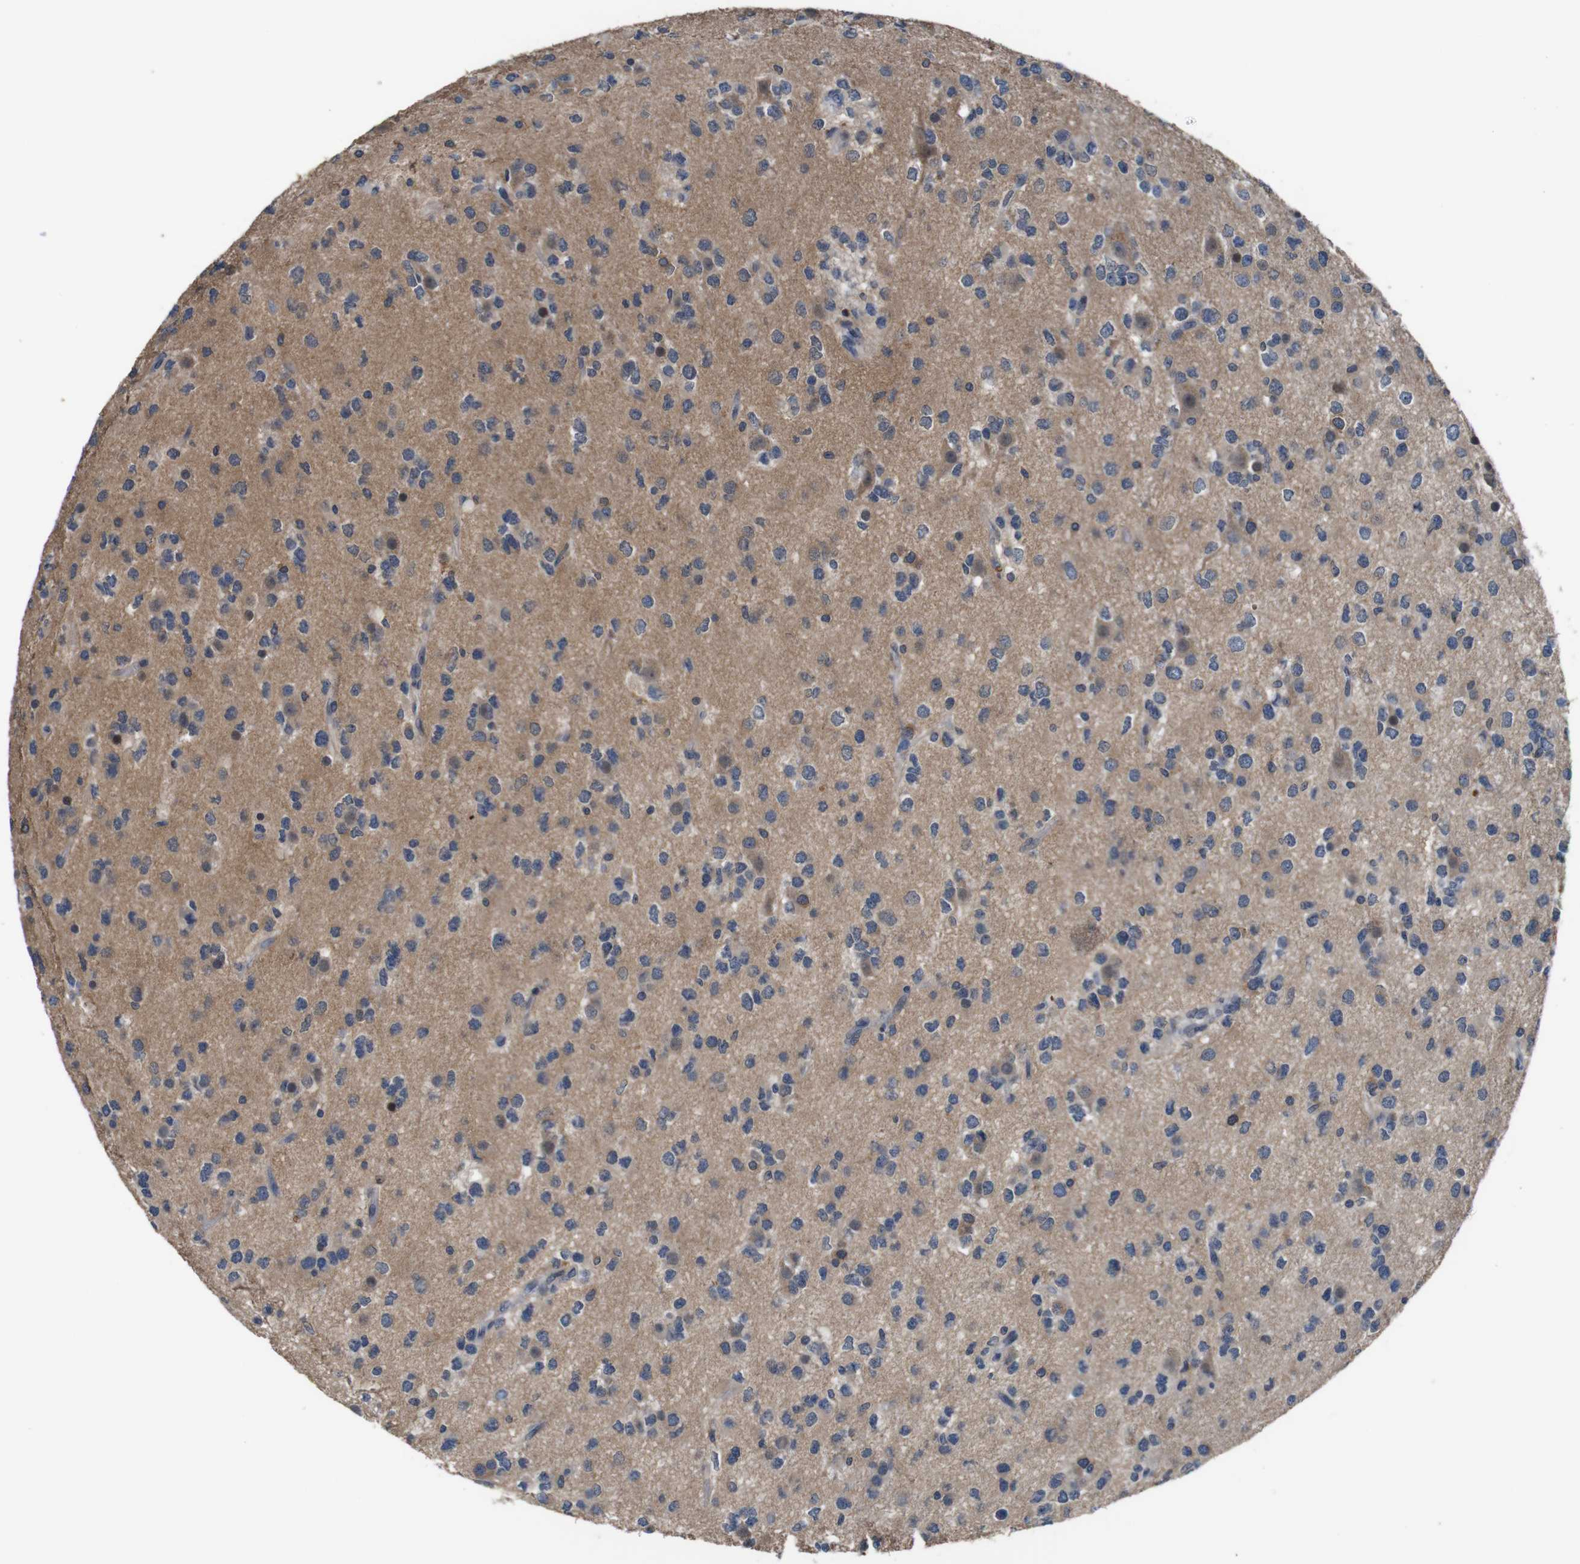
{"staining": {"intensity": "weak", "quantity": "<25%", "location": "cytoplasmic/membranous"}, "tissue": "glioma", "cell_type": "Tumor cells", "image_type": "cancer", "snomed": [{"axis": "morphology", "description": "Glioma, malignant, Low grade"}, {"axis": "topography", "description": "Brain"}], "caption": "A histopathology image of malignant glioma (low-grade) stained for a protein displays no brown staining in tumor cells.", "gene": "GLIPR1", "patient": {"sex": "male", "age": 42}}